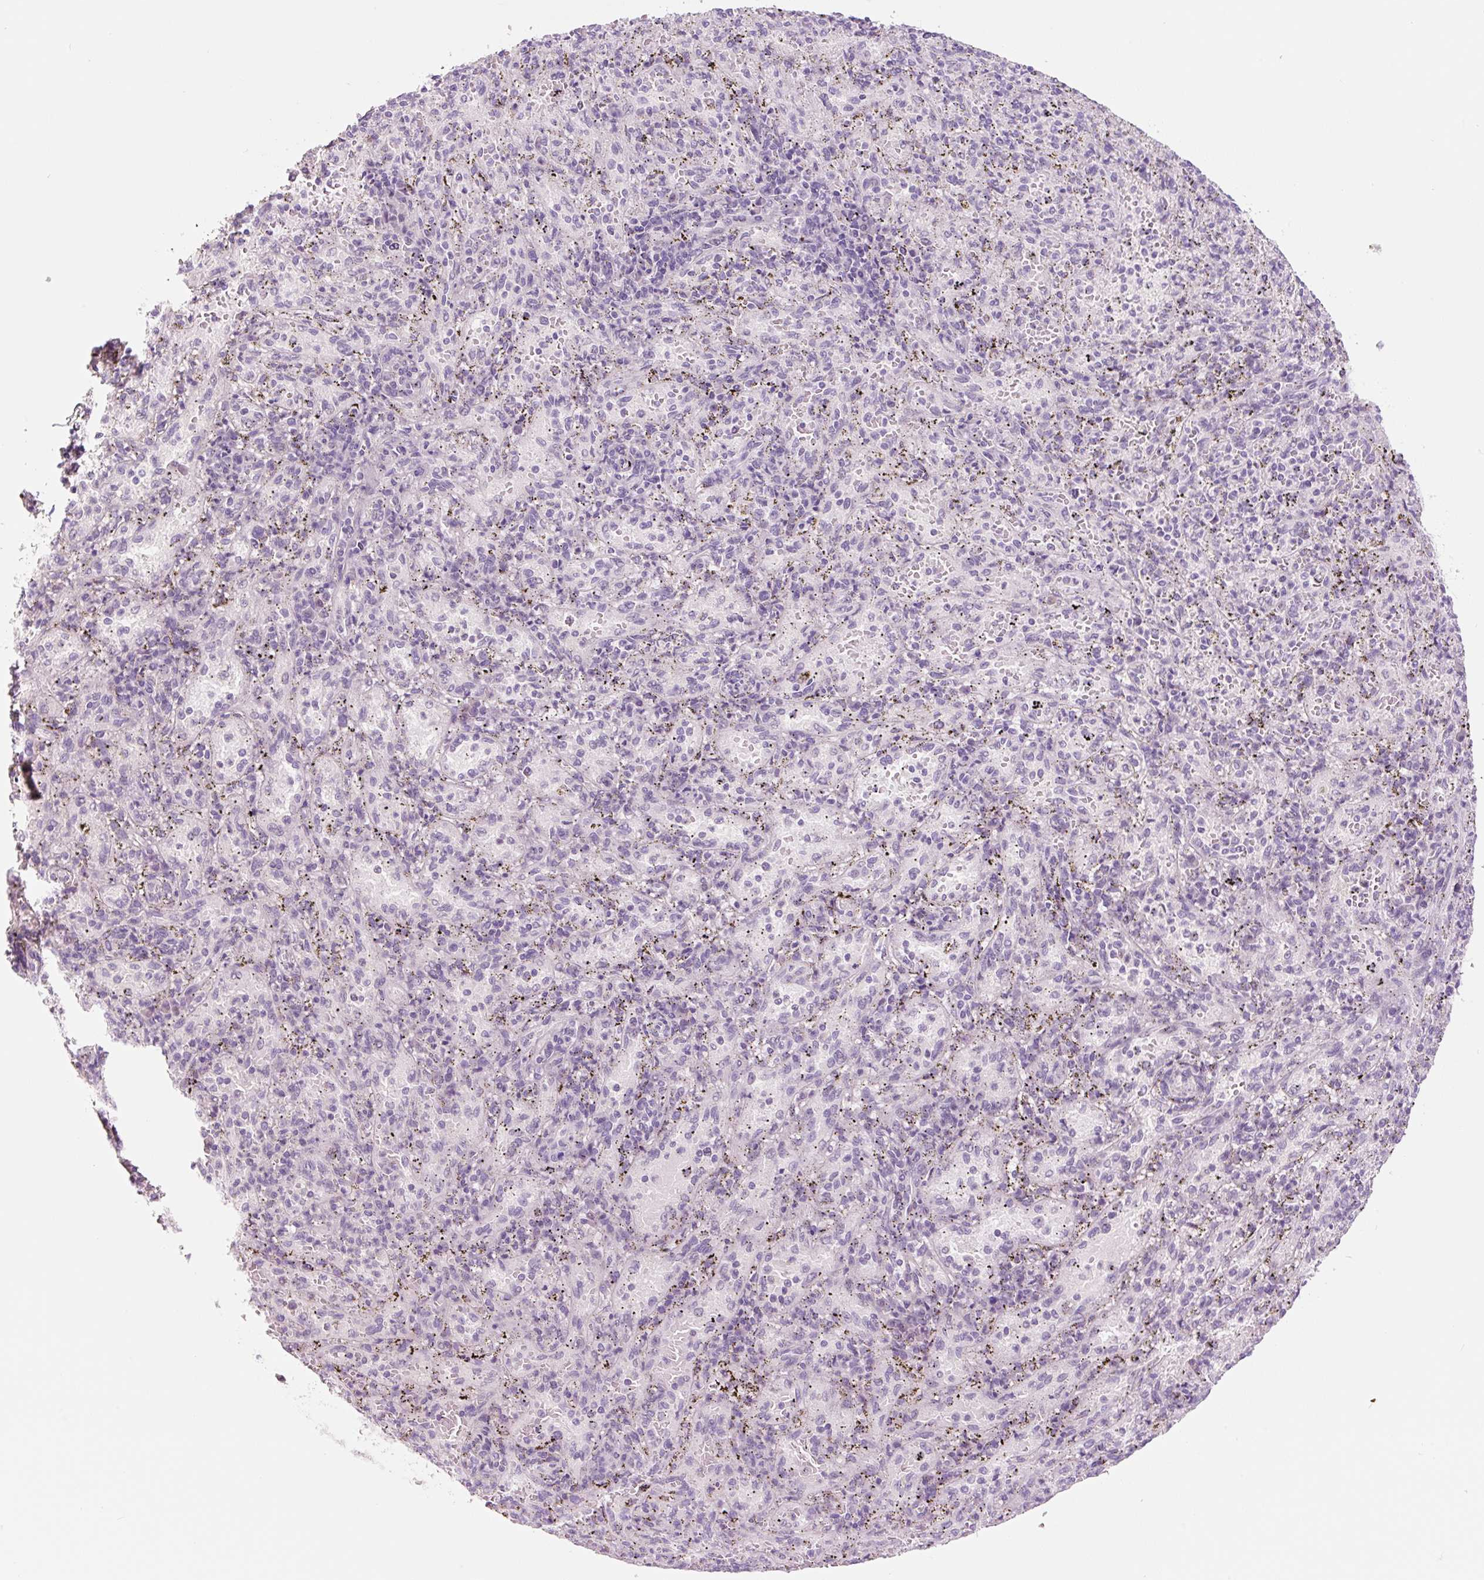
{"staining": {"intensity": "negative", "quantity": "none", "location": "none"}, "tissue": "spleen", "cell_type": "Cells in red pulp", "image_type": "normal", "snomed": [{"axis": "morphology", "description": "Normal tissue, NOS"}, {"axis": "topography", "description": "Spleen"}], "caption": "Cells in red pulp are negative for protein expression in unremarkable human spleen. (IHC, brightfield microscopy, high magnification).", "gene": "CCL25", "patient": {"sex": "male", "age": 57}}